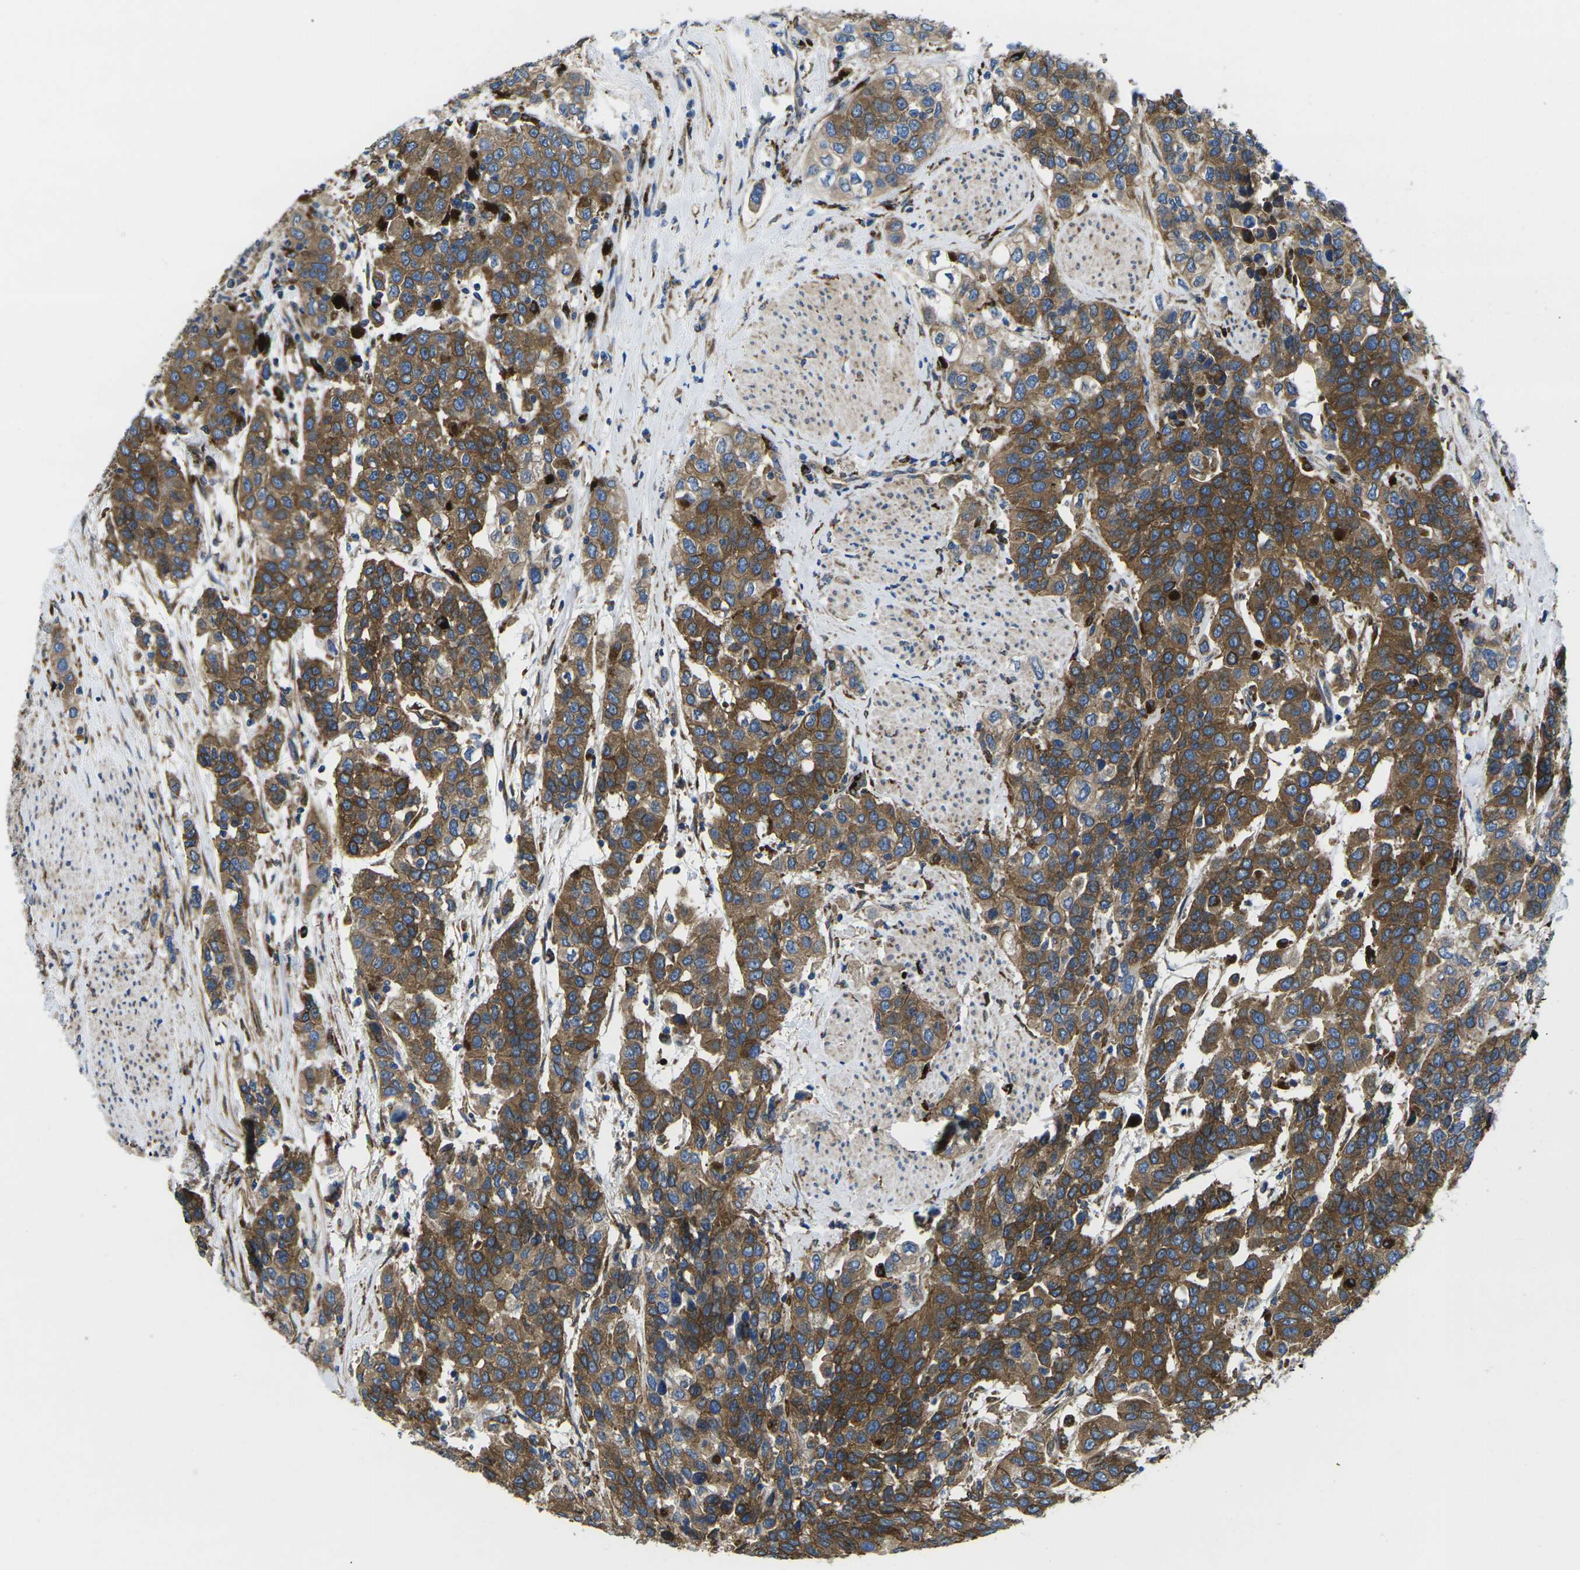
{"staining": {"intensity": "strong", "quantity": ">75%", "location": "cytoplasmic/membranous"}, "tissue": "urothelial cancer", "cell_type": "Tumor cells", "image_type": "cancer", "snomed": [{"axis": "morphology", "description": "Urothelial carcinoma, High grade"}, {"axis": "topography", "description": "Urinary bladder"}], "caption": "Immunohistochemical staining of urothelial carcinoma (high-grade) demonstrates high levels of strong cytoplasmic/membranous protein expression in approximately >75% of tumor cells. (IHC, brightfield microscopy, high magnification).", "gene": "DLG1", "patient": {"sex": "female", "age": 80}}